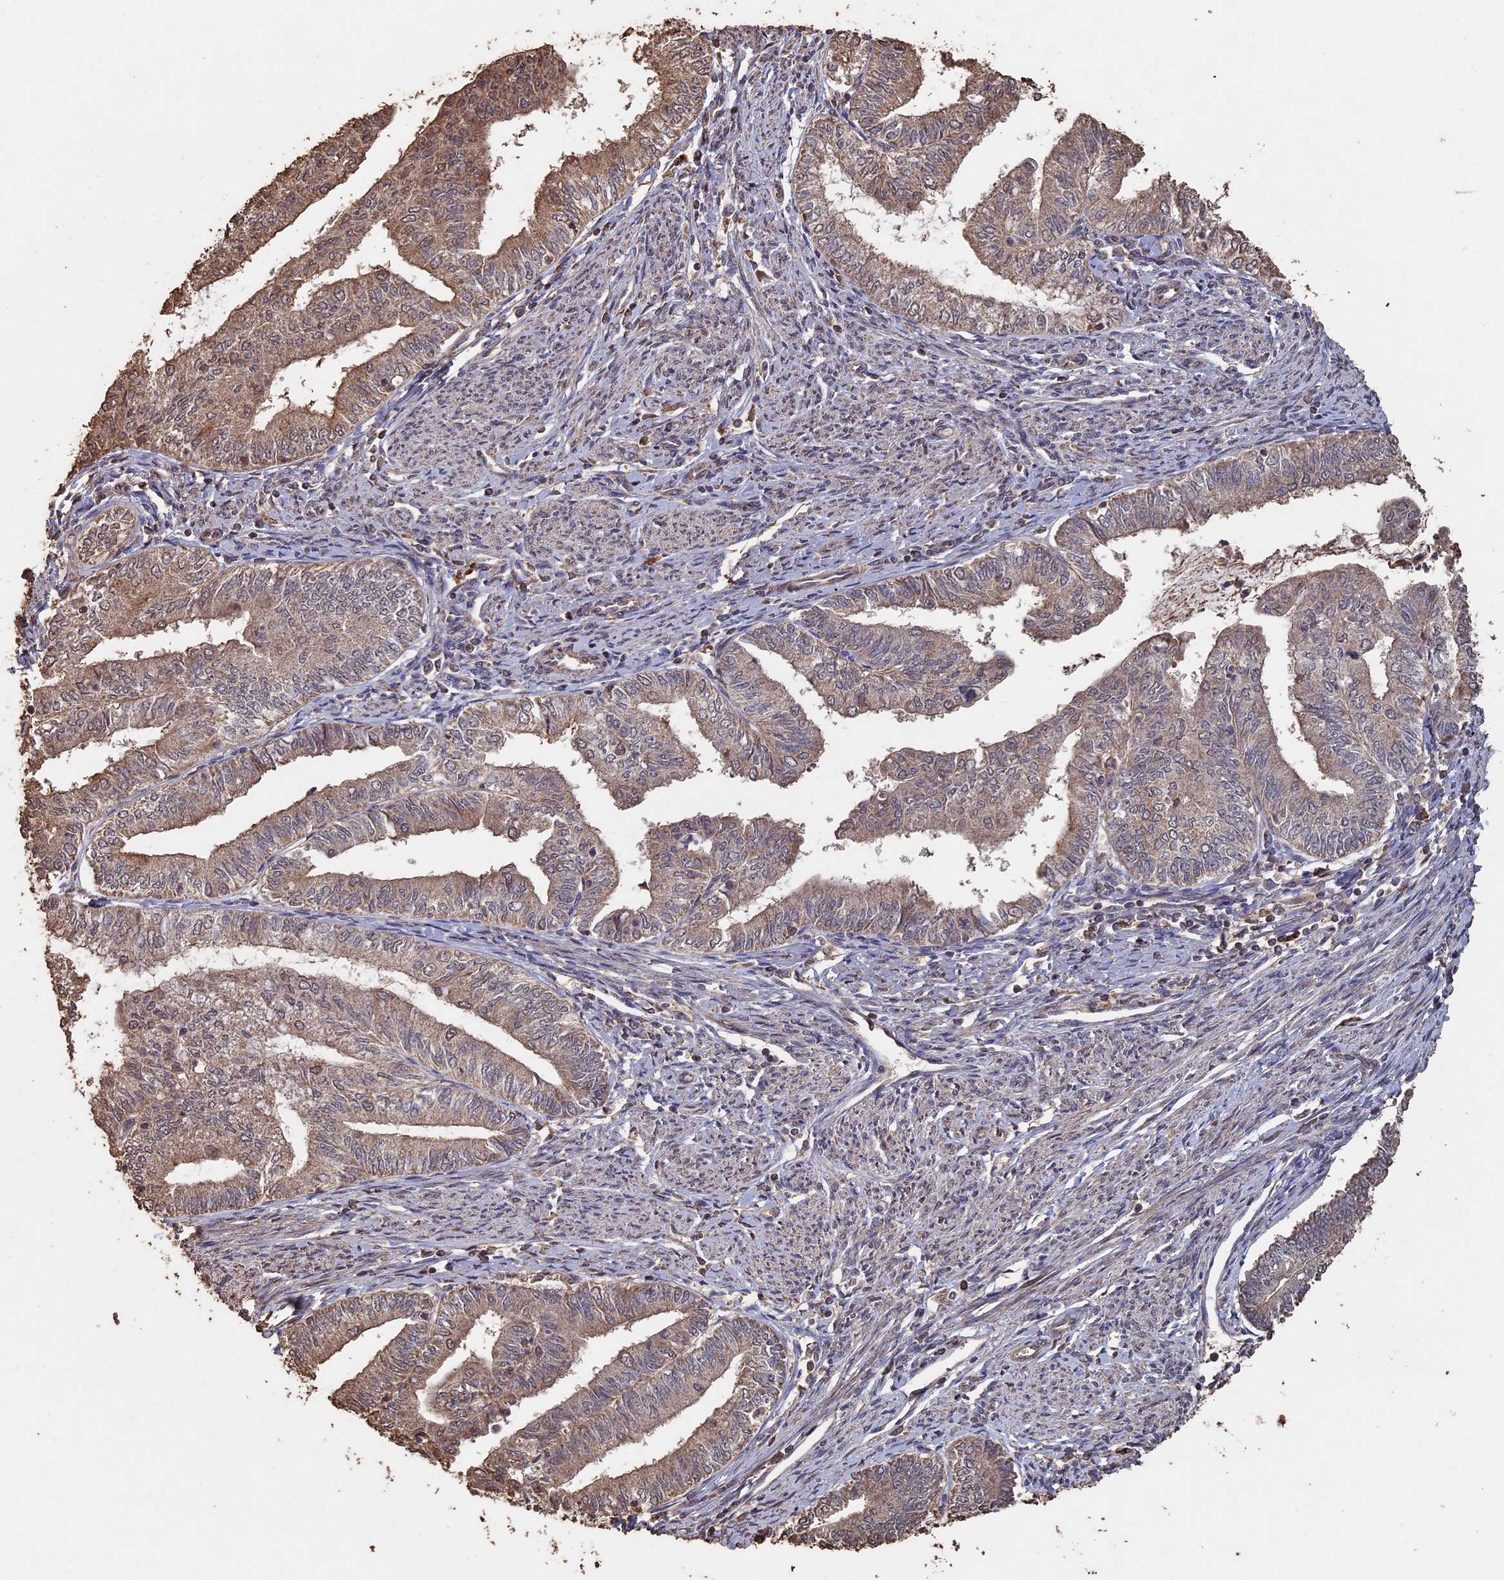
{"staining": {"intensity": "moderate", "quantity": "25%-75%", "location": "cytoplasmic/membranous"}, "tissue": "endometrial cancer", "cell_type": "Tumor cells", "image_type": "cancer", "snomed": [{"axis": "morphology", "description": "Adenocarcinoma, NOS"}, {"axis": "topography", "description": "Endometrium"}], "caption": "High-power microscopy captured an immunohistochemistry photomicrograph of adenocarcinoma (endometrial), revealing moderate cytoplasmic/membranous positivity in approximately 25%-75% of tumor cells.", "gene": "HUNK", "patient": {"sex": "female", "age": 66}}